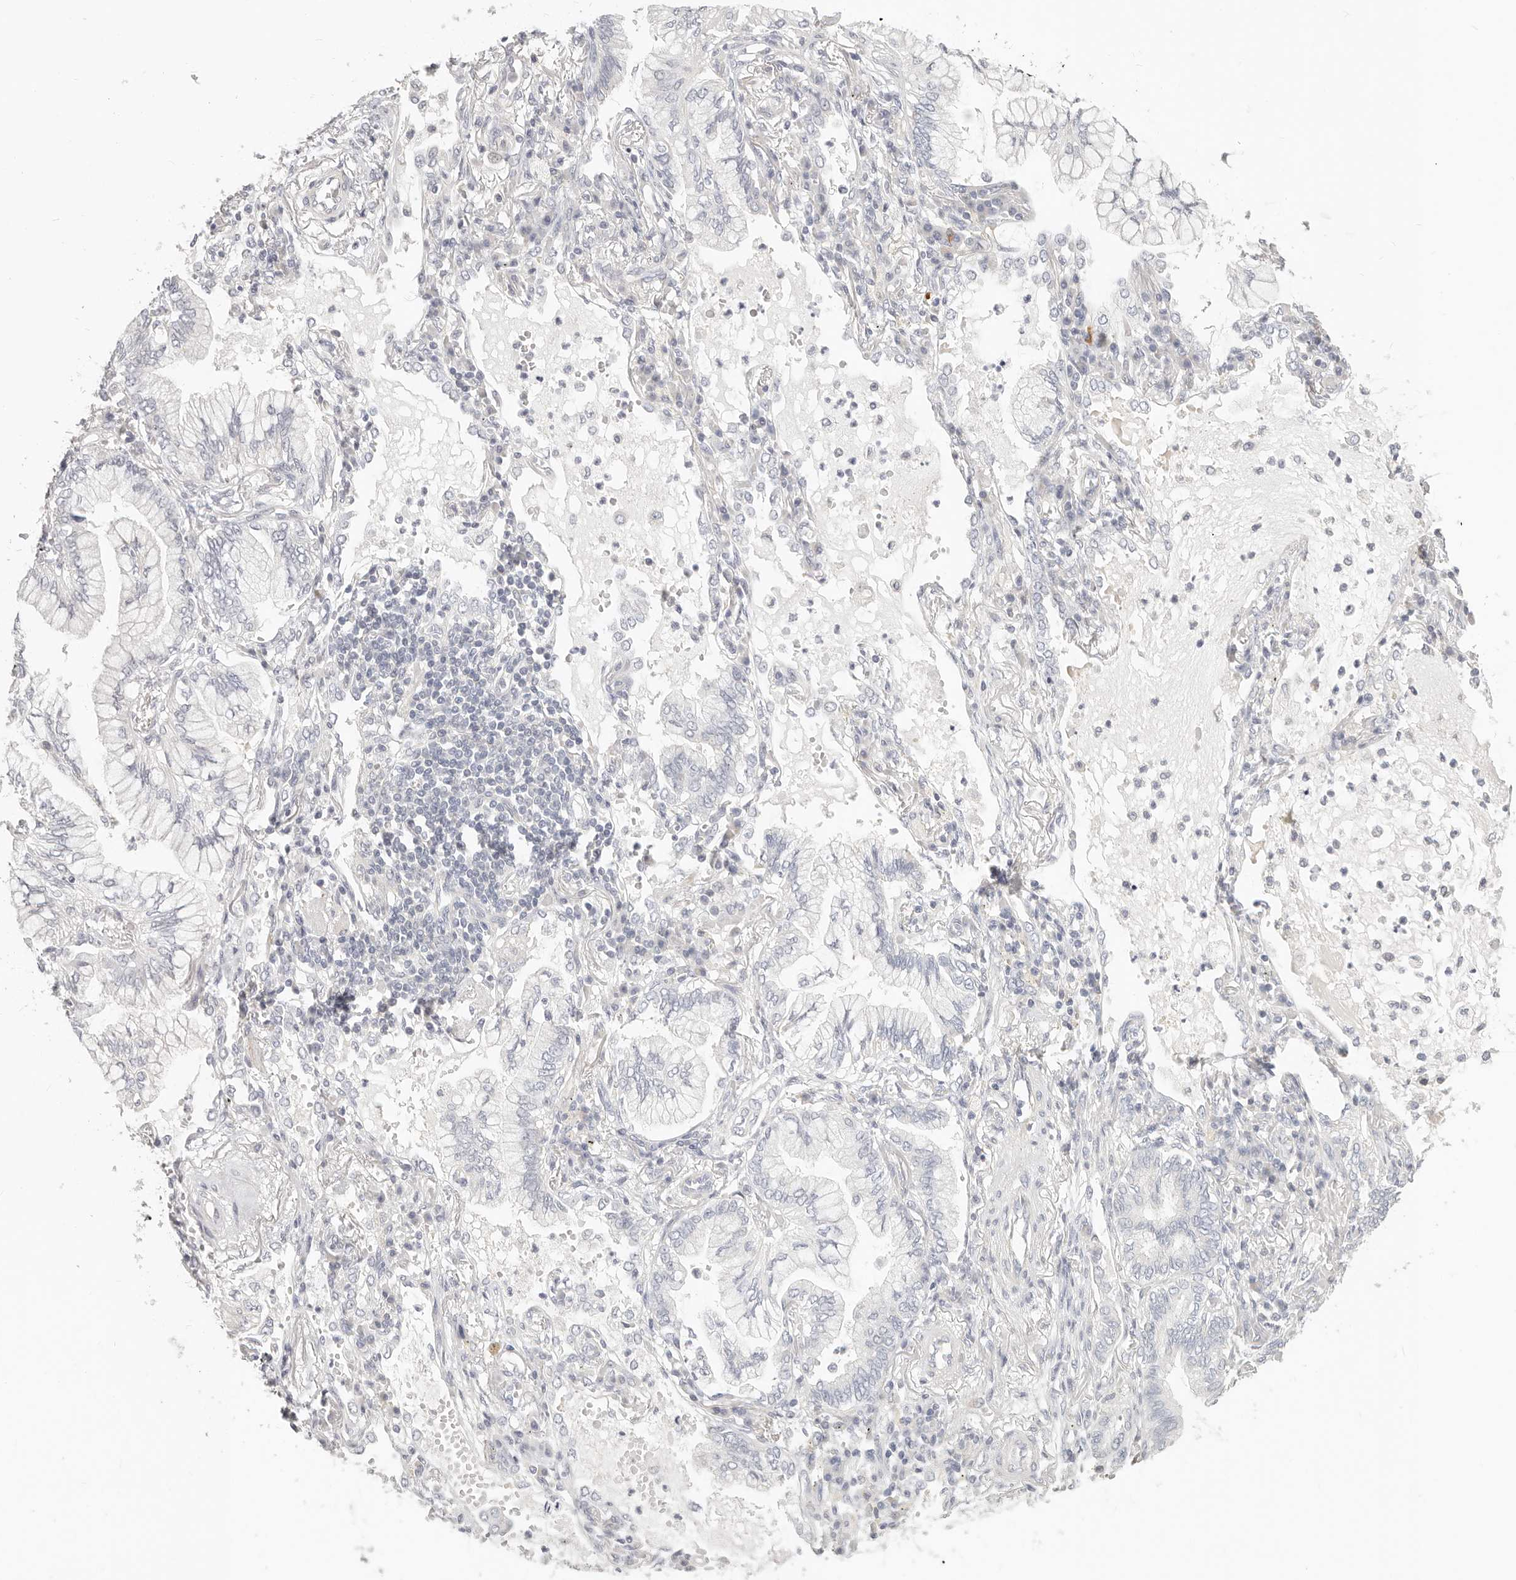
{"staining": {"intensity": "negative", "quantity": "none", "location": "none"}, "tissue": "lung cancer", "cell_type": "Tumor cells", "image_type": "cancer", "snomed": [{"axis": "morphology", "description": "Adenocarcinoma, NOS"}, {"axis": "topography", "description": "Lung"}], "caption": "Protein analysis of adenocarcinoma (lung) reveals no significant expression in tumor cells. (DAB (3,3'-diaminobenzidine) immunohistochemistry visualized using brightfield microscopy, high magnification).", "gene": "DTNBP1", "patient": {"sex": "female", "age": 70}}